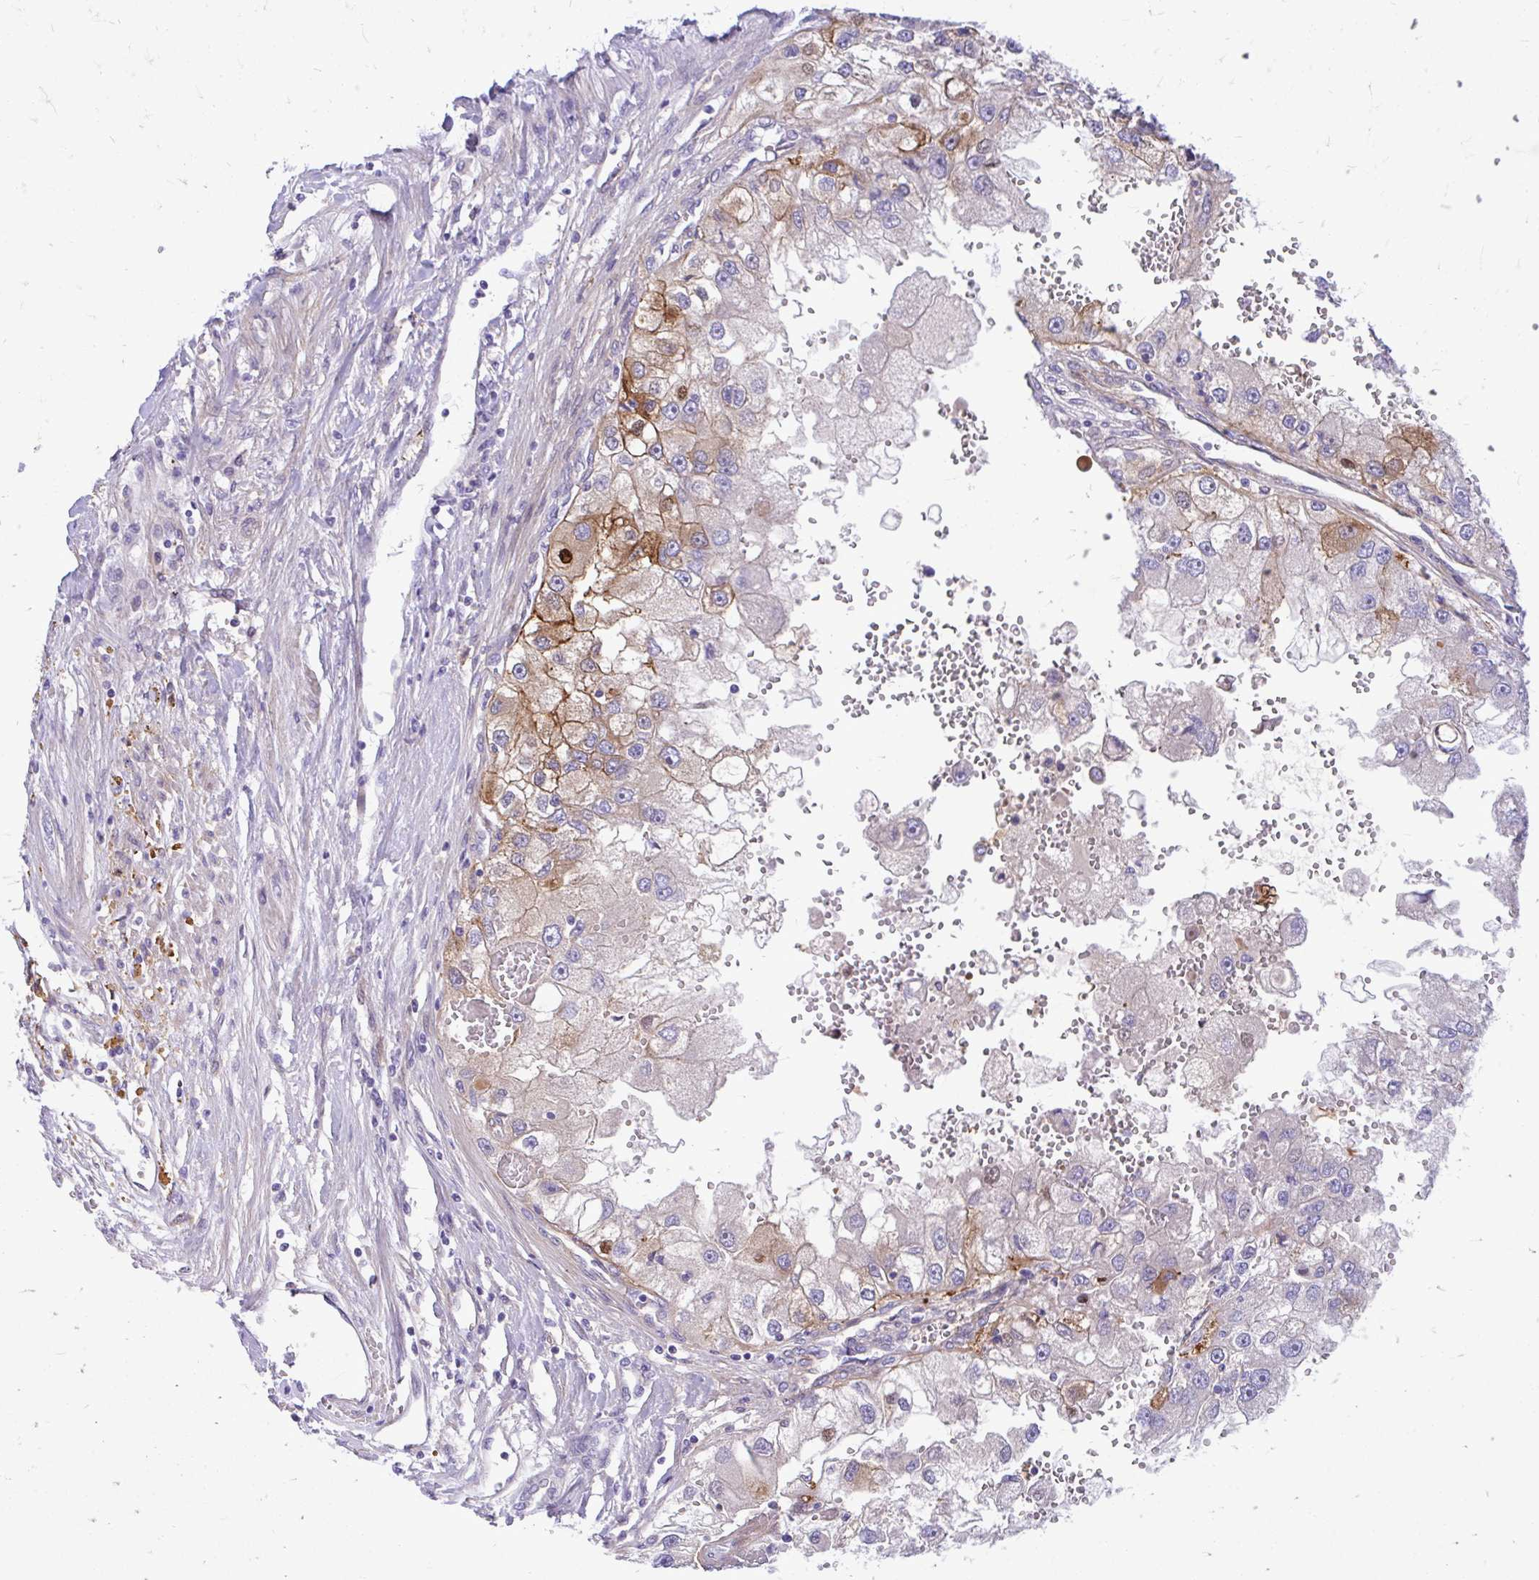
{"staining": {"intensity": "moderate", "quantity": "25%-75%", "location": "cytoplasmic/membranous"}, "tissue": "renal cancer", "cell_type": "Tumor cells", "image_type": "cancer", "snomed": [{"axis": "morphology", "description": "Adenocarcinoma, NOS"}, {"axis": "topography", "description": "Kidney"}], "caption": "Protein staining displays moderate cytoplasmic/membranous positivity in about 25%-75% of tumor cells in renal adenocarcinoma.", "gene": "ESPNL", "patient": {"sex": "male", "age": 63}}